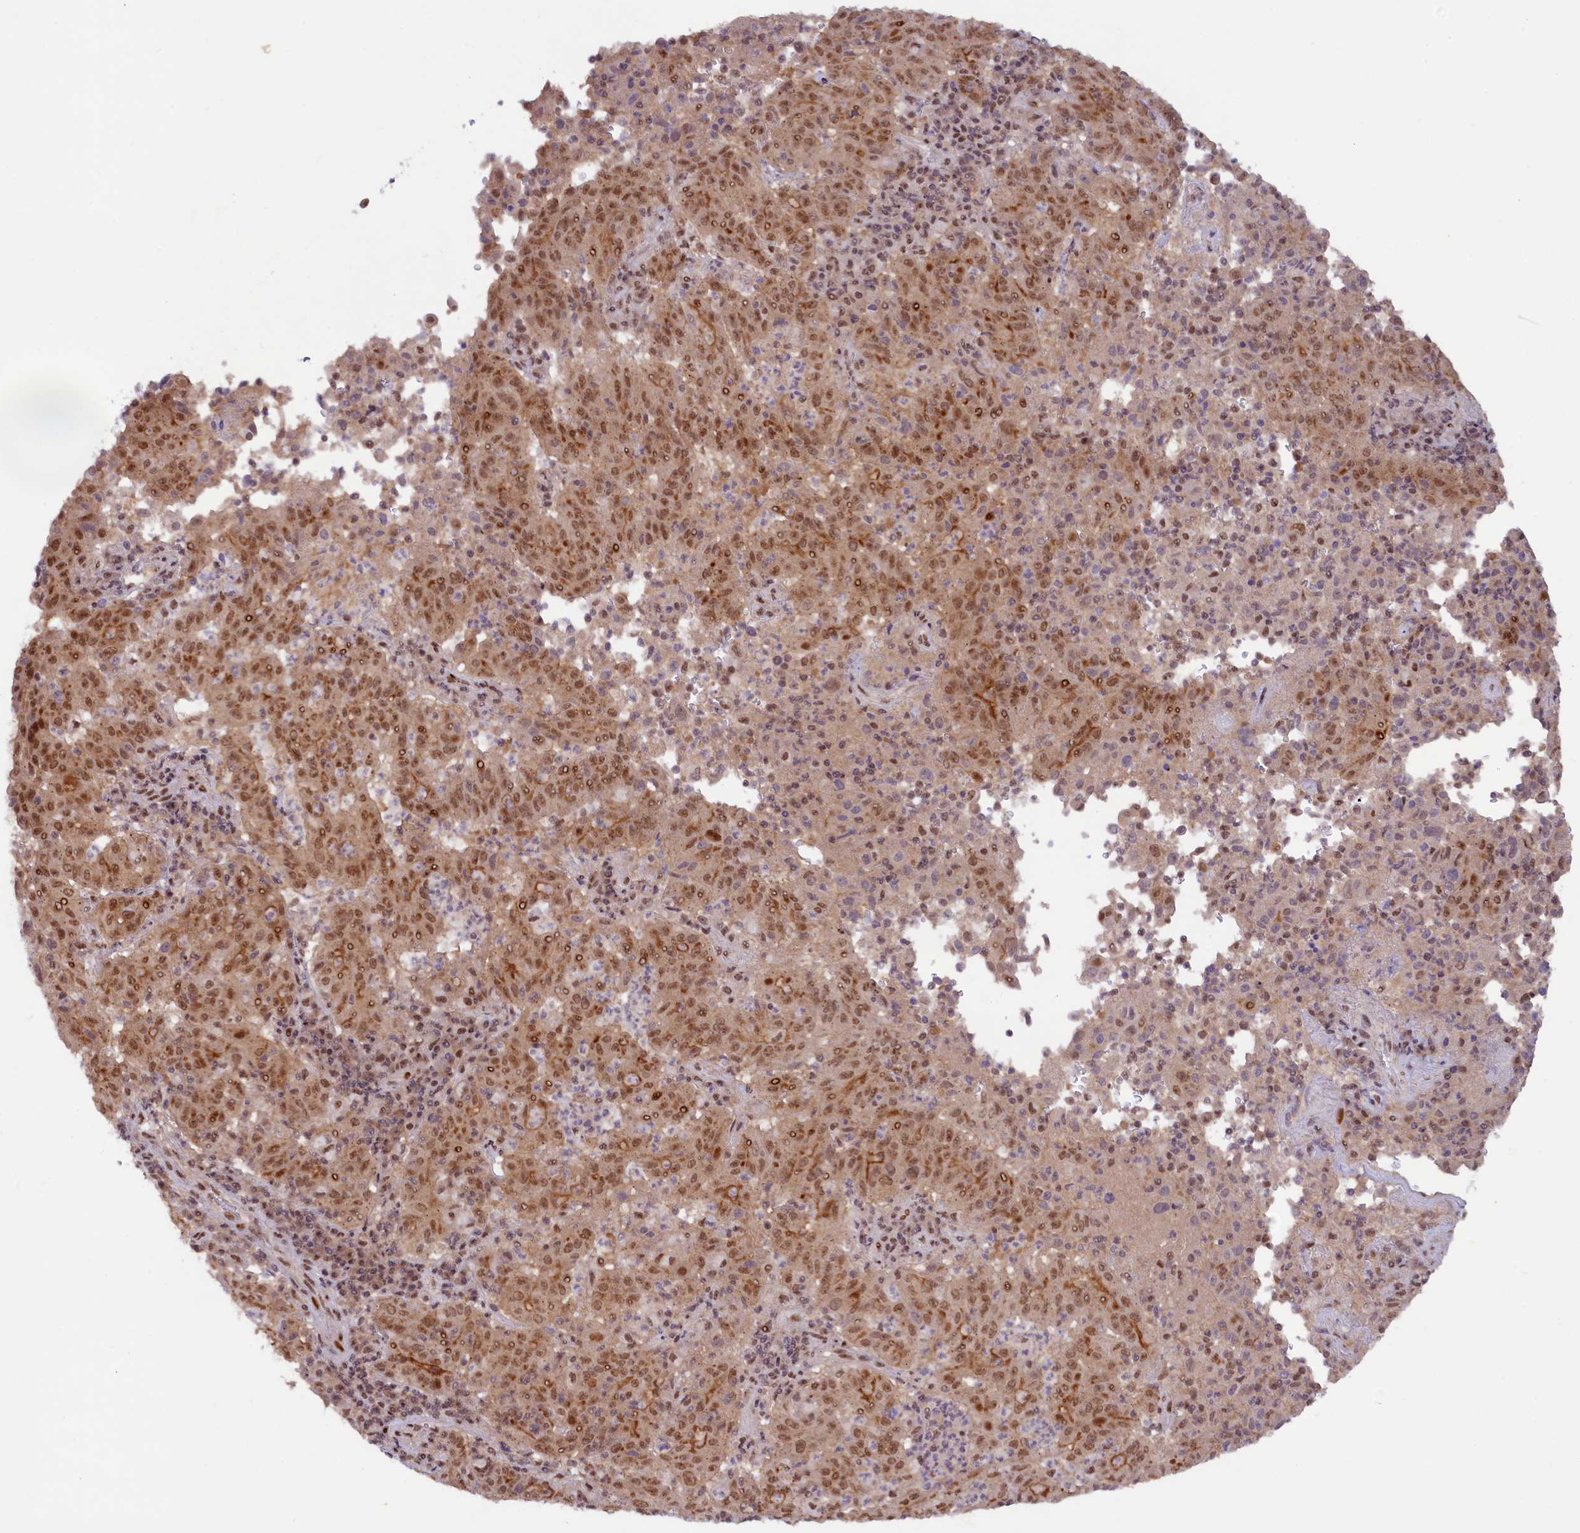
{"staining": {"intensity": "moderate", "quantity": ">75%", "location": "cytoplasmic/membranous,nuclear"}, "tissue": "pancreatic cancer", "cell_type": "Tumor cells", "image_type": "cancer", "snomed": [{"axis": "morphology", "description": "Adenocarcinoma, NOS"}, {"axis": "topography", "description": "Pancreas"}], "caption": "Immunohistochemical staining of human pancreatic cancer reveals medium levels of moderate cytoplasmic/membranous and nuclear expression in about >75% of tumor cells. (DAB IHC, brown staining for protein, blue staining for nuclei).", "gene": "ANKS3", "patient": {"sex": "male", "age": 63}}